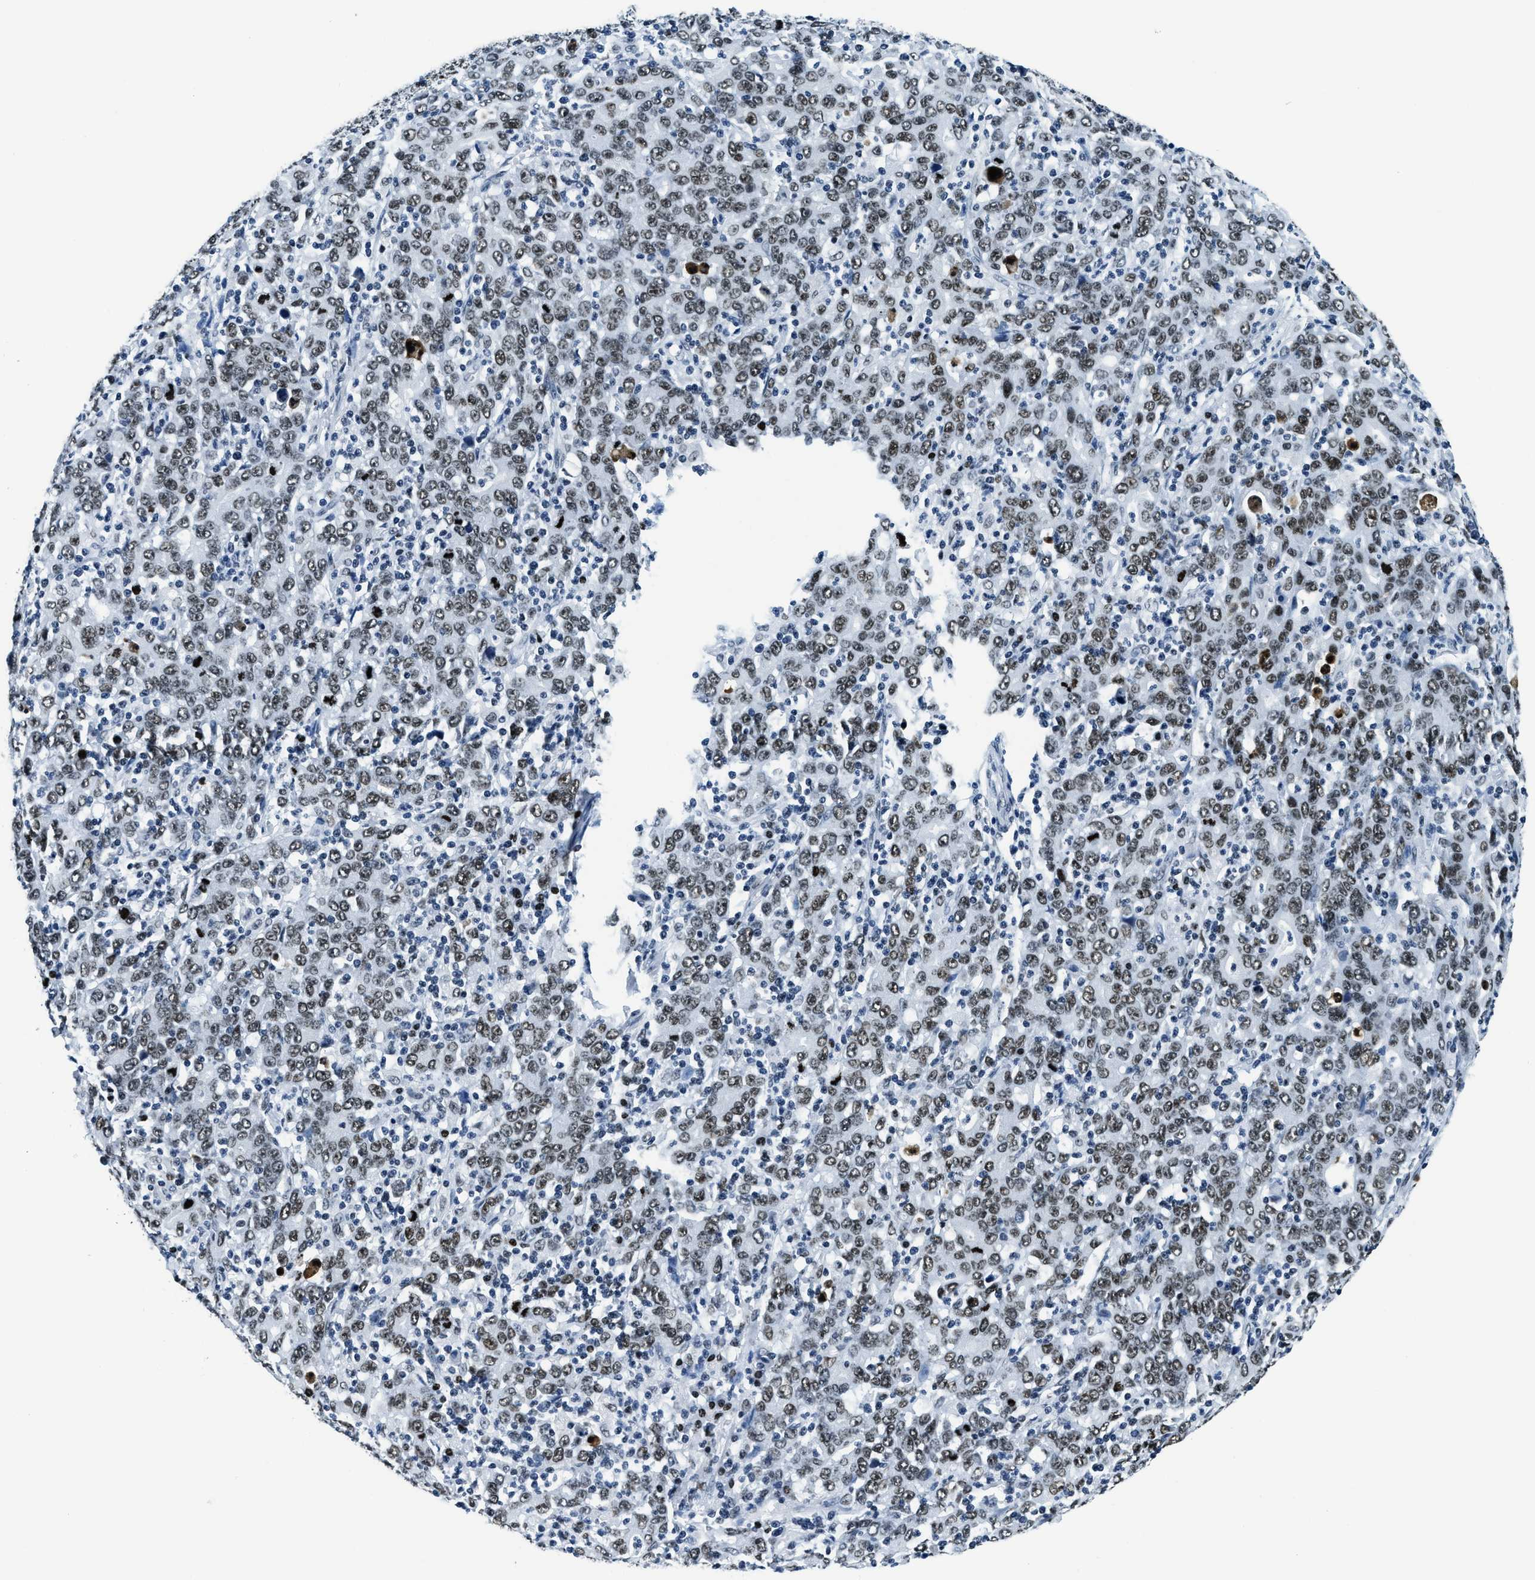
{"staining": {"intensity": "moderate", "quantity": ">75%", "location": "nuclear"}, "tissue": "stomach cancer", "cell_type": "Tumor cells", "image_type": "cancer", "snomed": [{"axis": "morphology", "description": "Adenocarcinoma, NOS"}, {"axis": "topography", "description": "Stomach, upper"}], "caption": "Stomach adenocarcinoma was stained to show a protein in brown. There is medium levels of moderate nuclear positivity in approximately >75% of tumor cells.", "gene": "TOP1", "patient": {"sex": "male", "age": 69}}